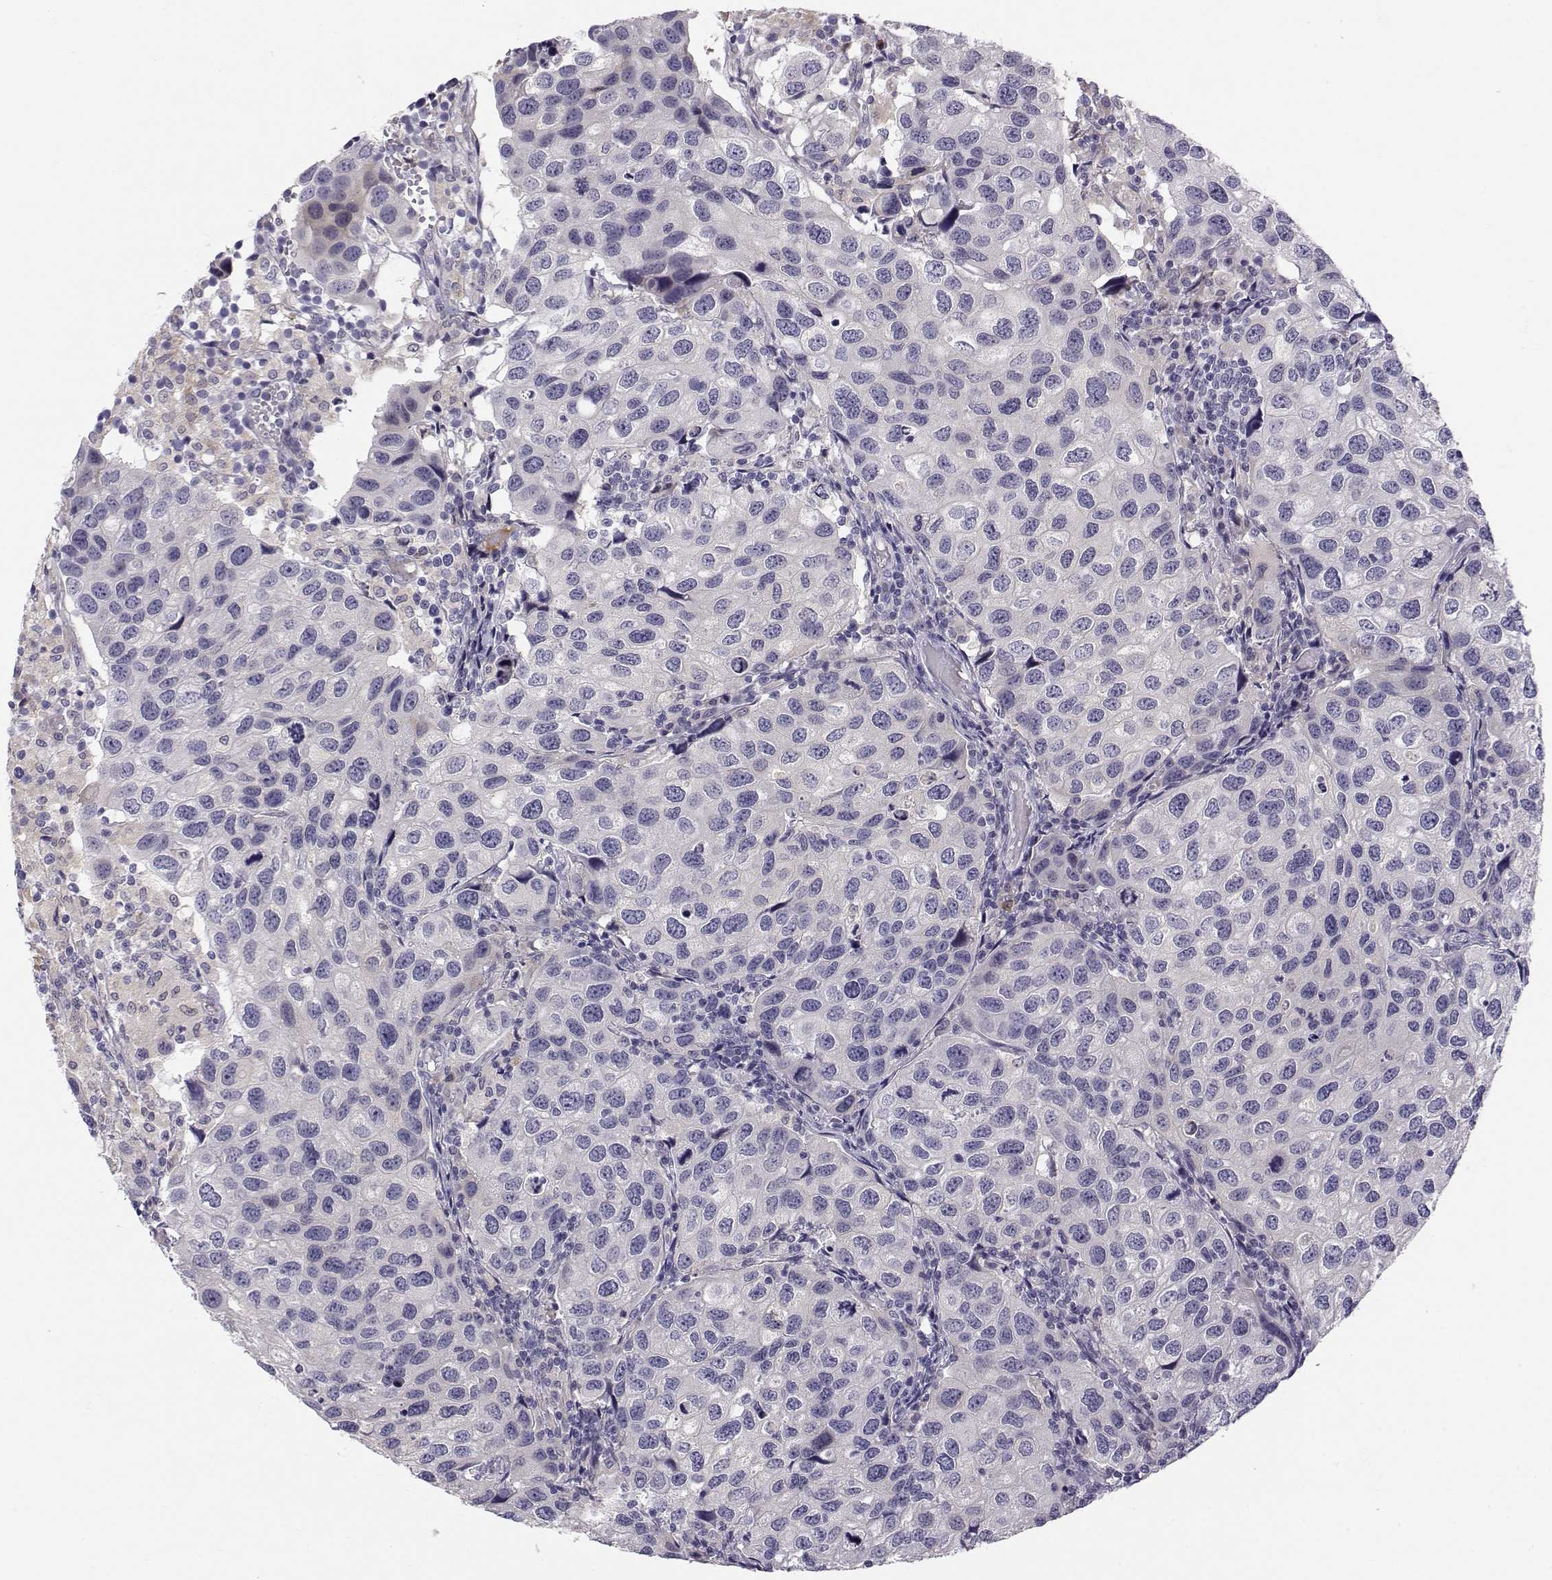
{"staining": {"intensity": "negative", "quantity": "none", "location": "none"}, "tissue": "urothelial cancer", "cell_type": "Tumor cells", "image_type": "cancer", "snomed": [{"axis": "morphology", "description": "Urothelial carcinoma, High grade"}, {"axis": "topography", "description": "Urinary bladder"}], "caption": "The histopathology image exhibits no significant staining in tumor cells of urothelial carcinoma (high-grade).", "gene": "ACSL6", "patient": {"sex": "male", "age": 79}}